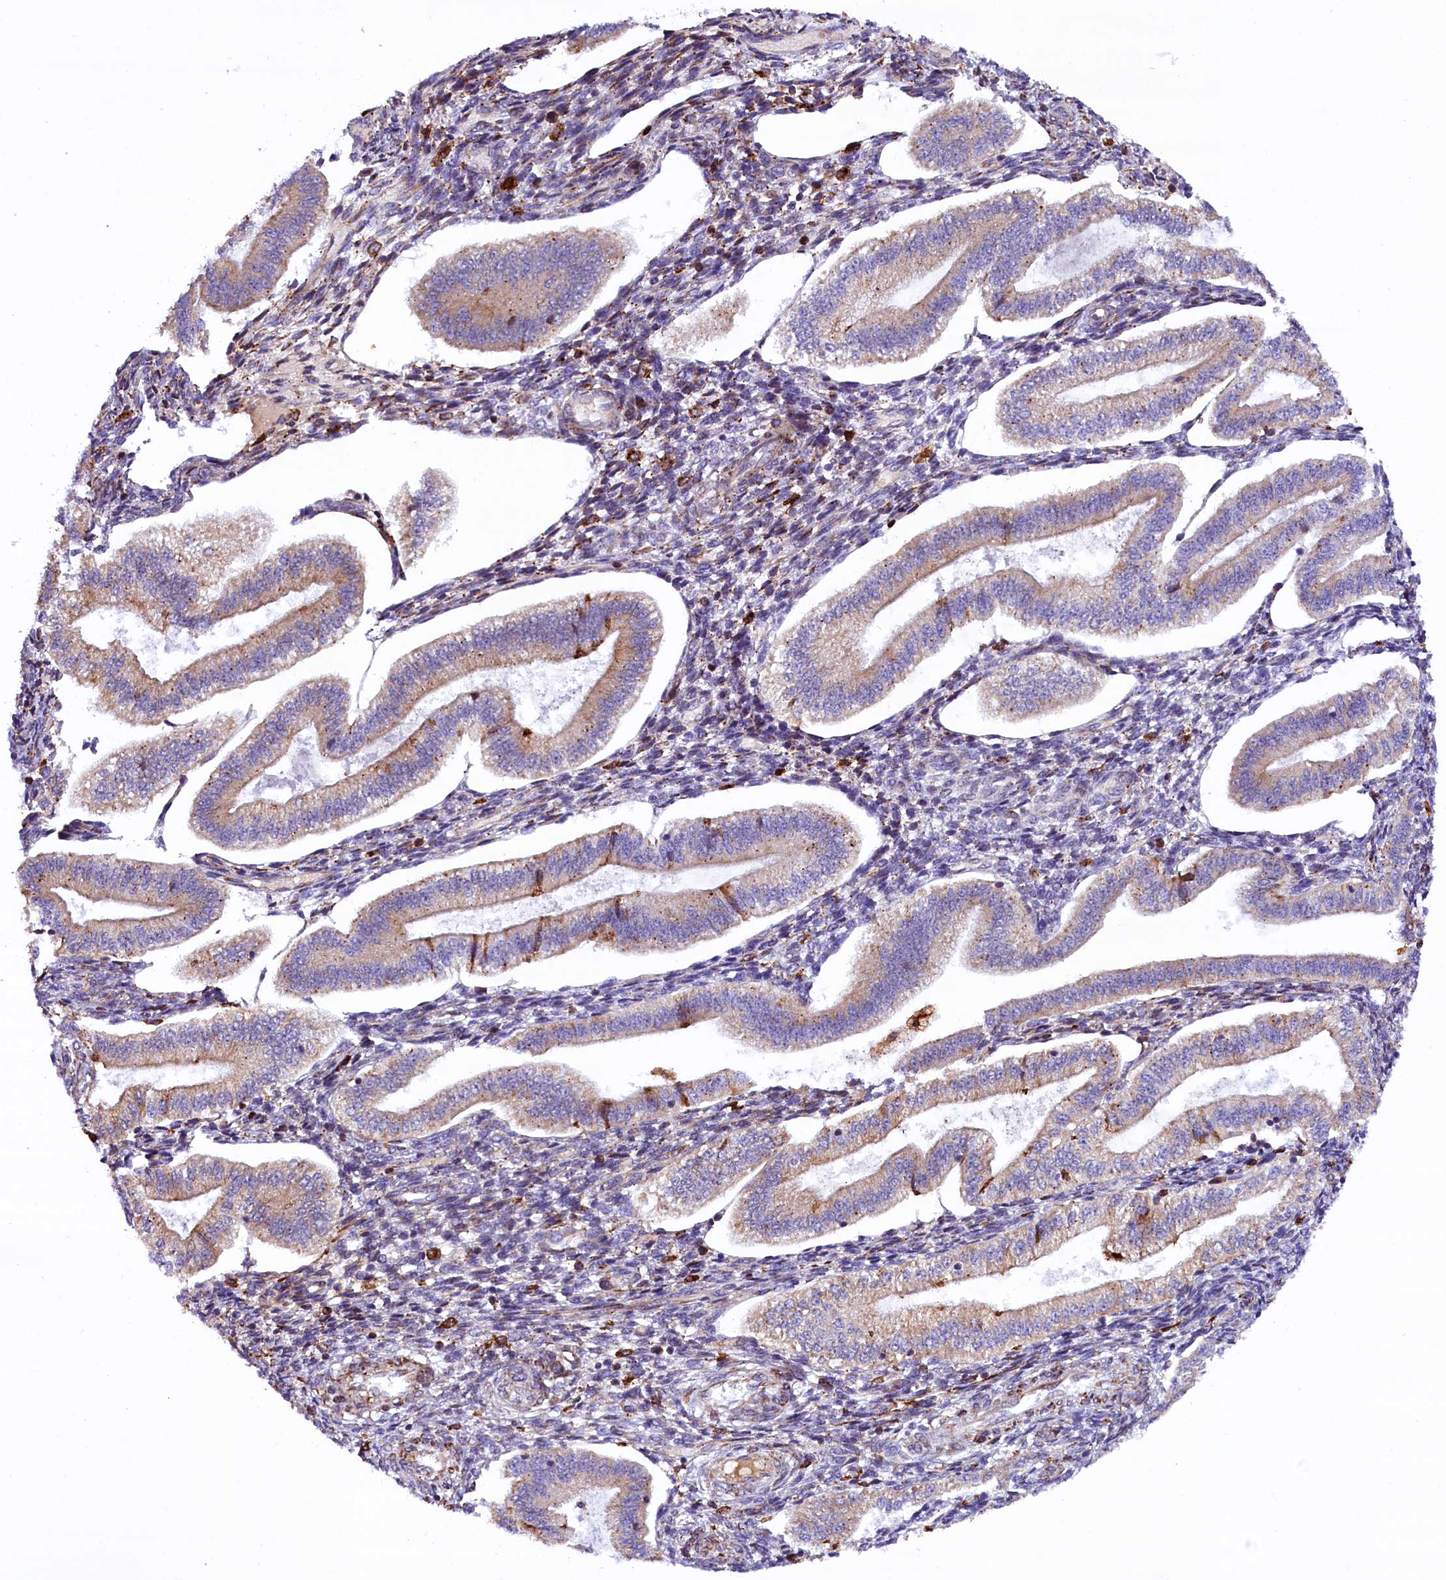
{"staining": {"intensity": "negative", "quantity": "none", "location": "none"}, "tissue": "endometrium", "cell_type": "Cells in endometrial stroma", "image_type": "normal", "snomed": [{"axis": "morphology", "description": "Normal tissue, NOS"}, {"axis": "topography", "description": "Endometrium"}], "caption": "Cells in endometrial stroma are negative for brown protein staining in unremarkable endometrium. Brightfield microscopy of immunohistochemistry (IHC) stained with DAB (3,3'-diaminobenzidine) (brown) and hematoxylin (blue), captured at high magnification.", "gene": "CMTR2", "patient": {"sex": "female", "age": 34}}